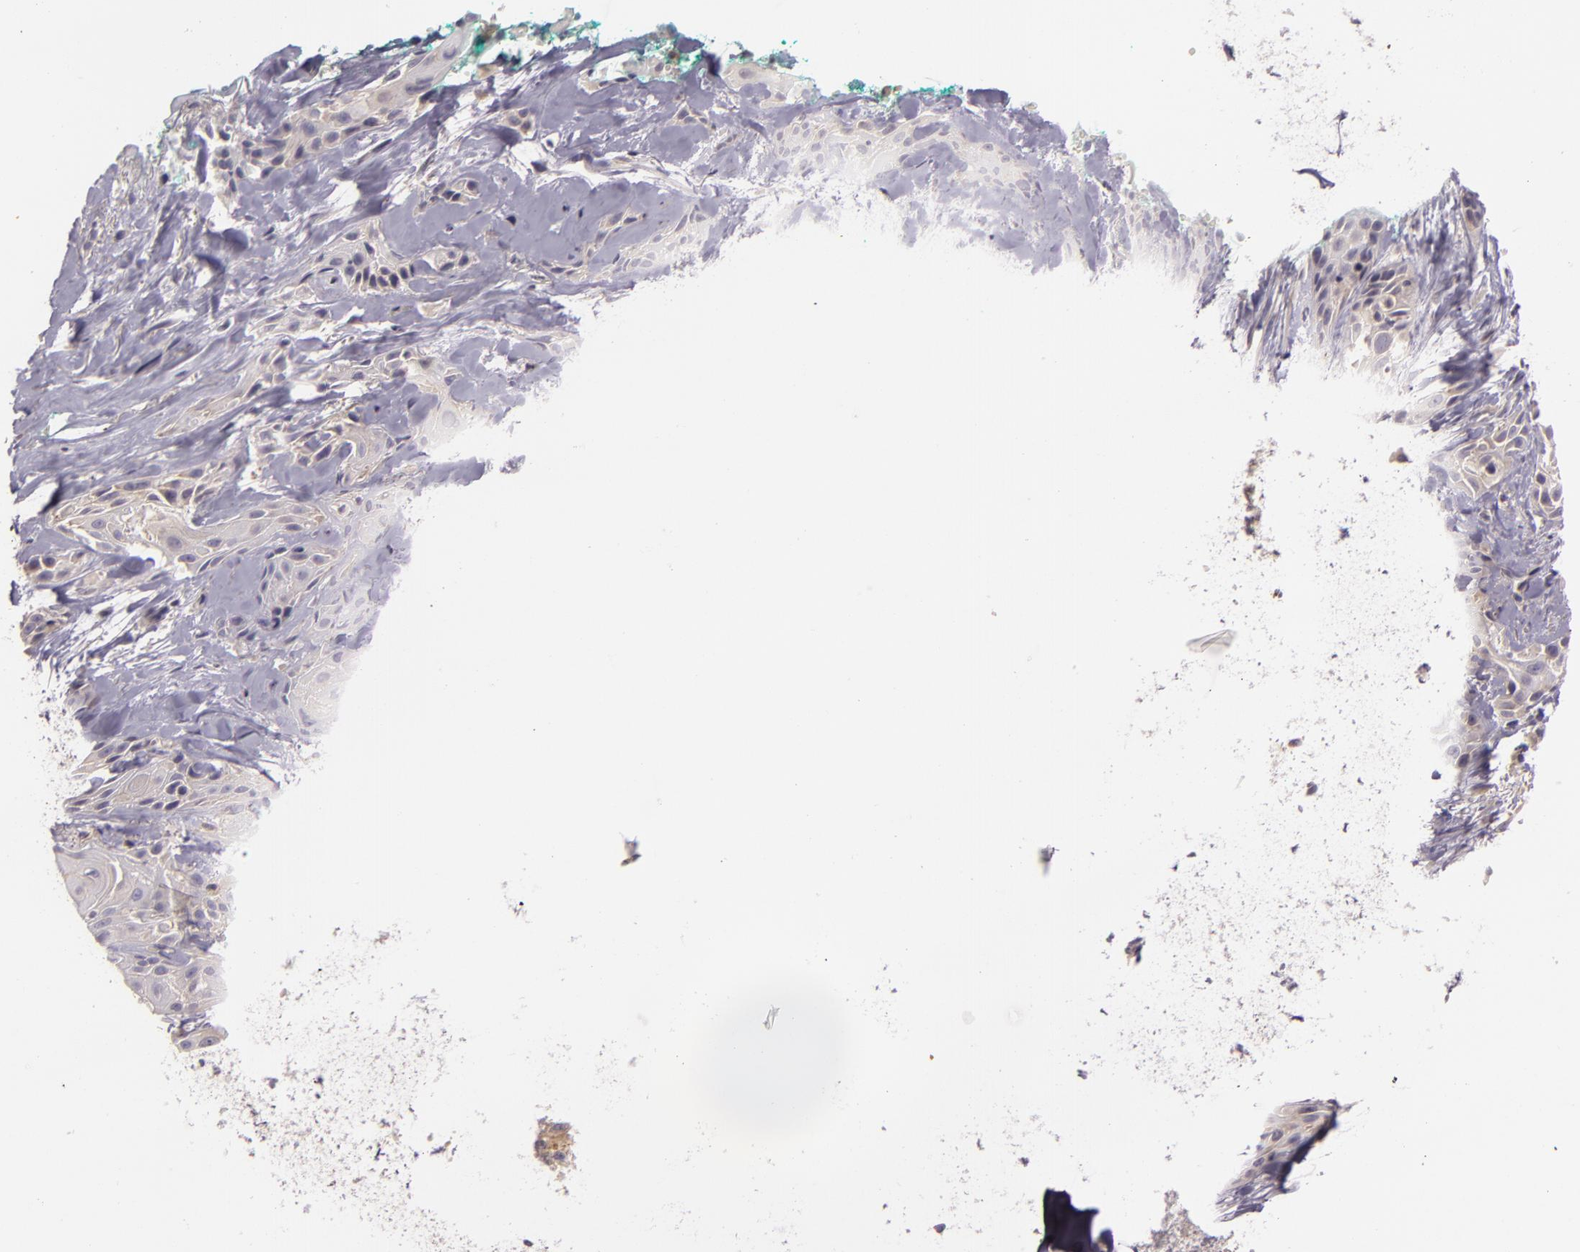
{"staining": {"intensity": "weak", "quantity": "<25%", "location": "cytoplasmic/membranous"}, "tissue": "skin cancer", "cell_type": "Tumor cells", "image_type": "cancer", "snomed": [{"axis": "morphology", "description": "Squamous cell carcinoma, NOS"}, {"axis": "topography", "description": "Skin"}, {"axis": "topography", "description": "Anal"}], "caption": "This is a micrograph of IHC staining of skin squamous cell carcinoma, which shows no expression in tumor cells.", "gene": "RALGAPA1", "patient": {"sex": "male", "age": 64}}